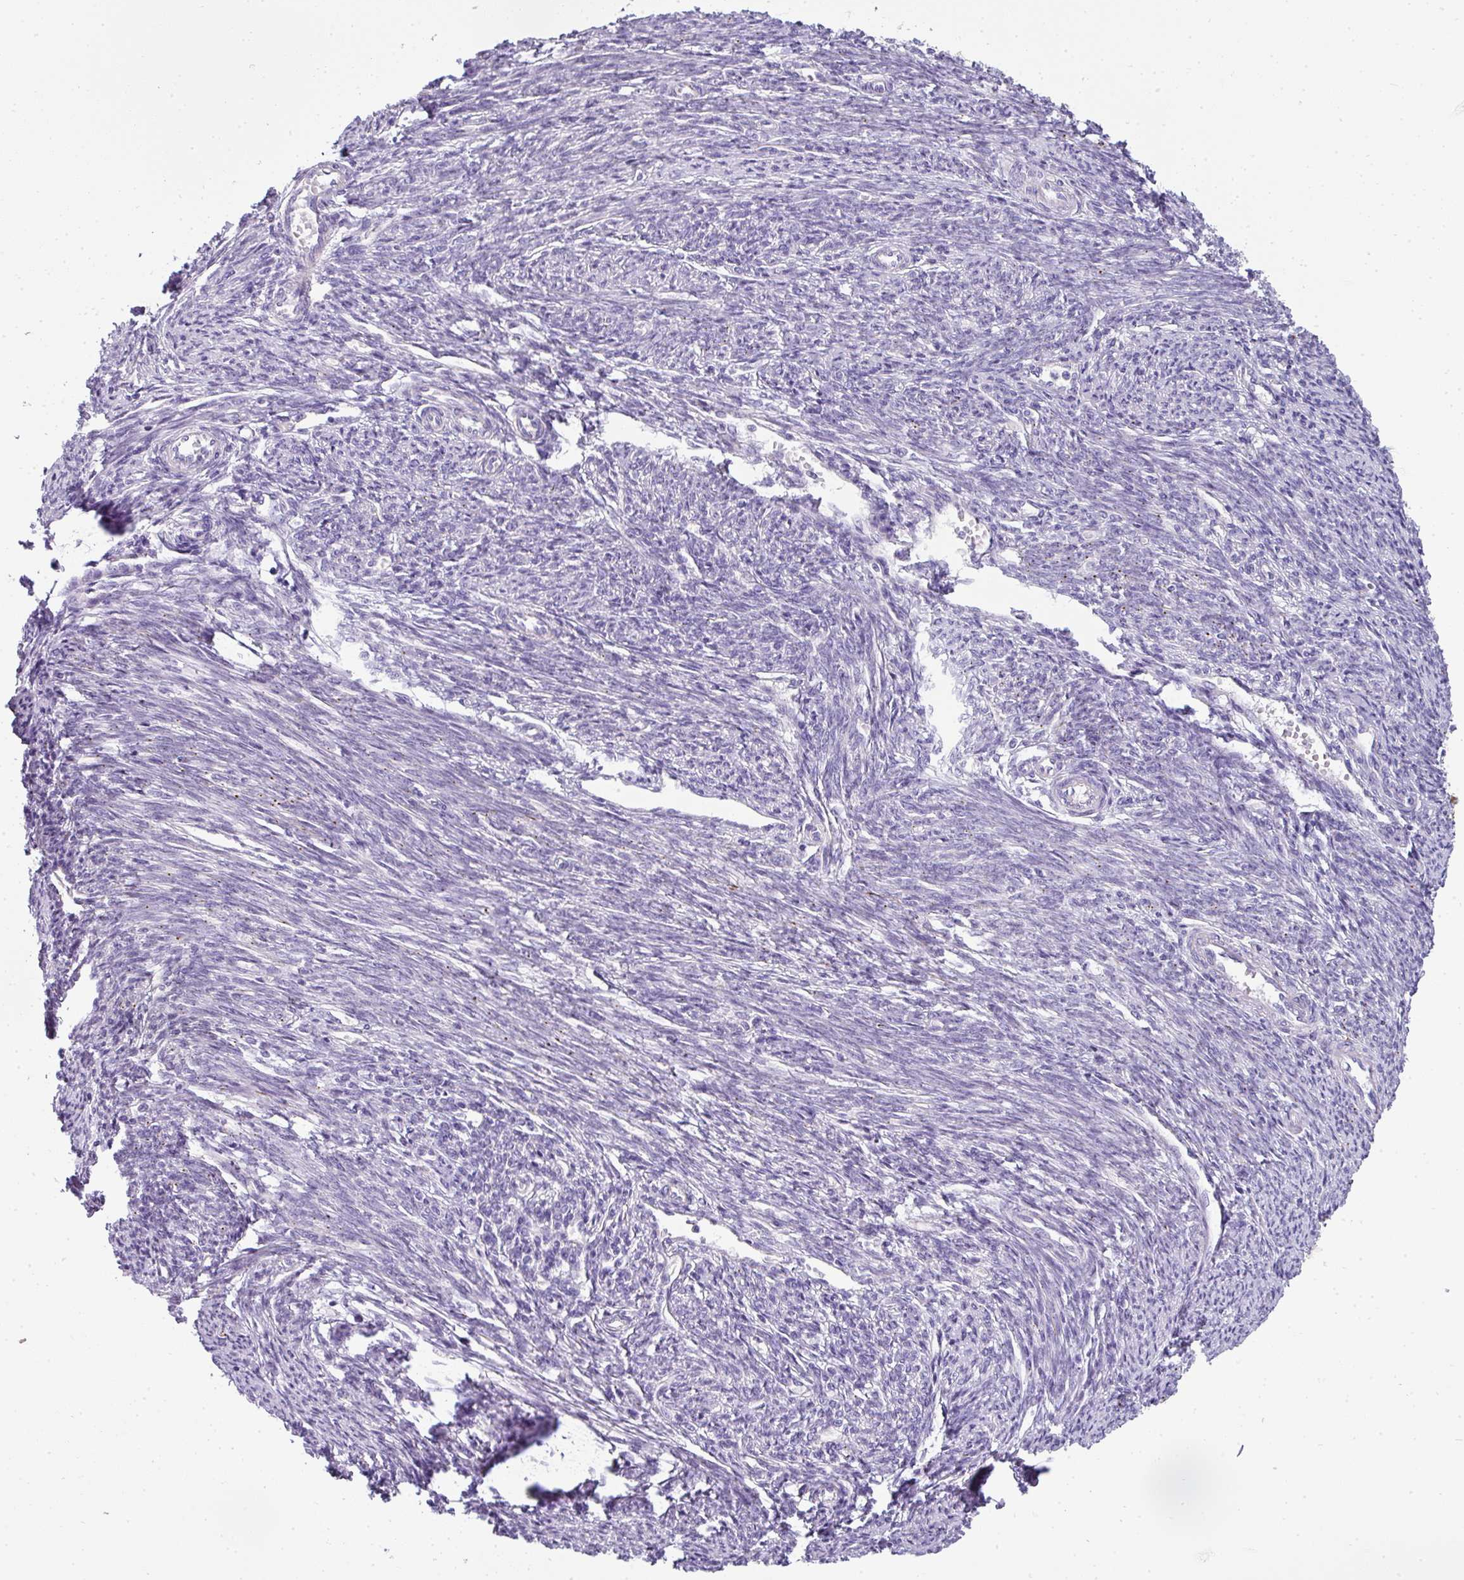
{"staining": {"intensity": "negative", "quantity": "none", "location": "none"}, "tissue": "smooth muscle", "cell_type": "Smooth muscle cells", "image_type": "normal", "snomed": [{"axis": "morphology", "description": "Normal tissue, NOS"}, {"axis": "topography", "description": "Smooth muscle"}, {"axis": "topography", "description": "Uterus"}], "caption": "Immunohistochemical staining of normal human smooth muscle demonstrates no significant expression in smooth muscle cells. (IHC, brightfield microscopy, high magnification).", "gene": "ASXL3", "patient": {"sex": "female", "age": 59}}